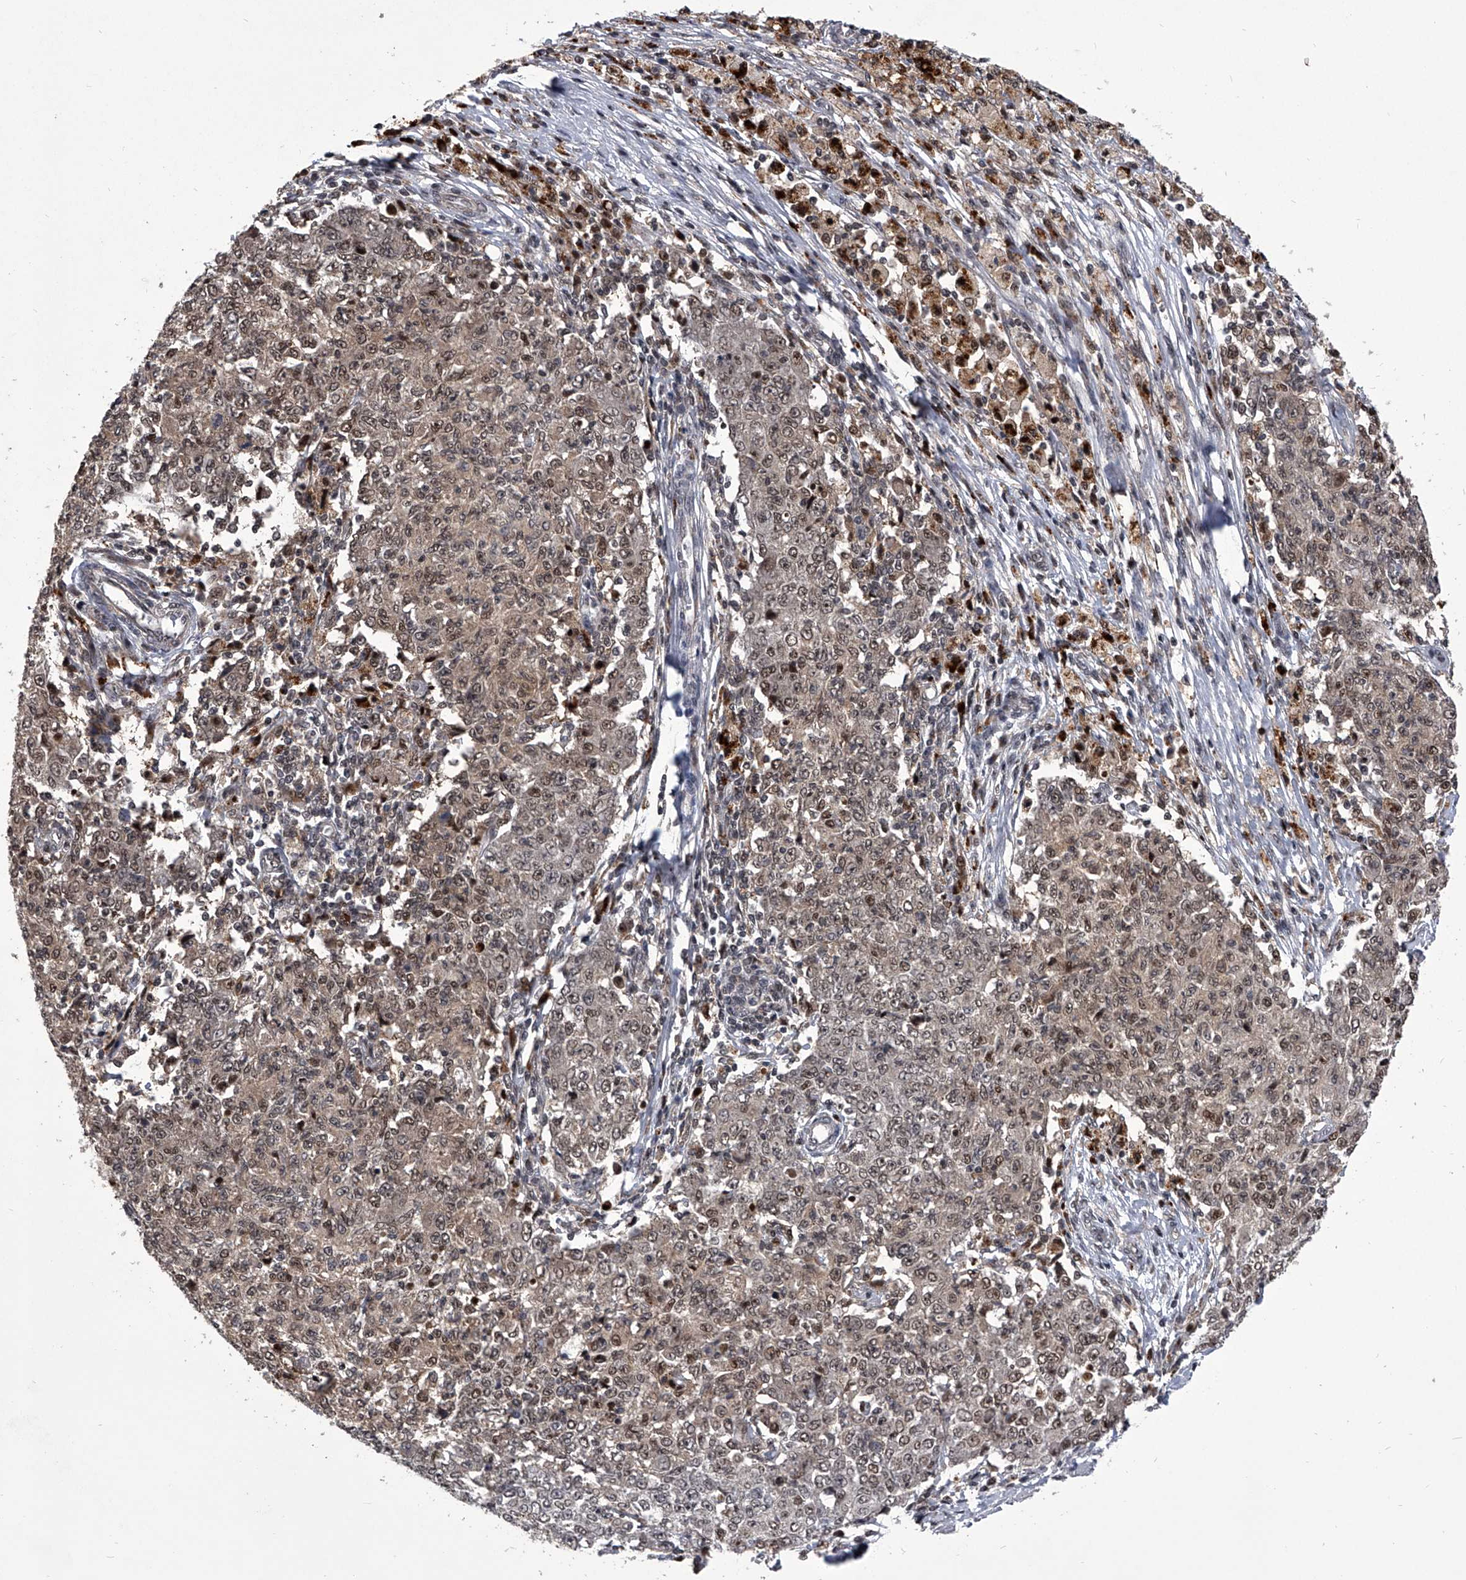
{"staining": {"intensity": "weak", "quantity": ">75%", "location": "cytoplasmic/membranous,nuclear"}, "tissue": "ovarian cancer", "cell_type": "Tumor cells", "image_type": "cancer", "snomed": [{"axis": "morphology", "description": "Carcinoma, endometroid"}, {"axis": "topography", "description": "Ovary"}], "caption": "A brown stain highlights weak cytoplasmic/membranous and nuclear staining of a protein in human endometroid carcinoma (ovarian) tumor cells.", "gene": "CMTR1", "patient": {"sex": "female", "age": 42}}